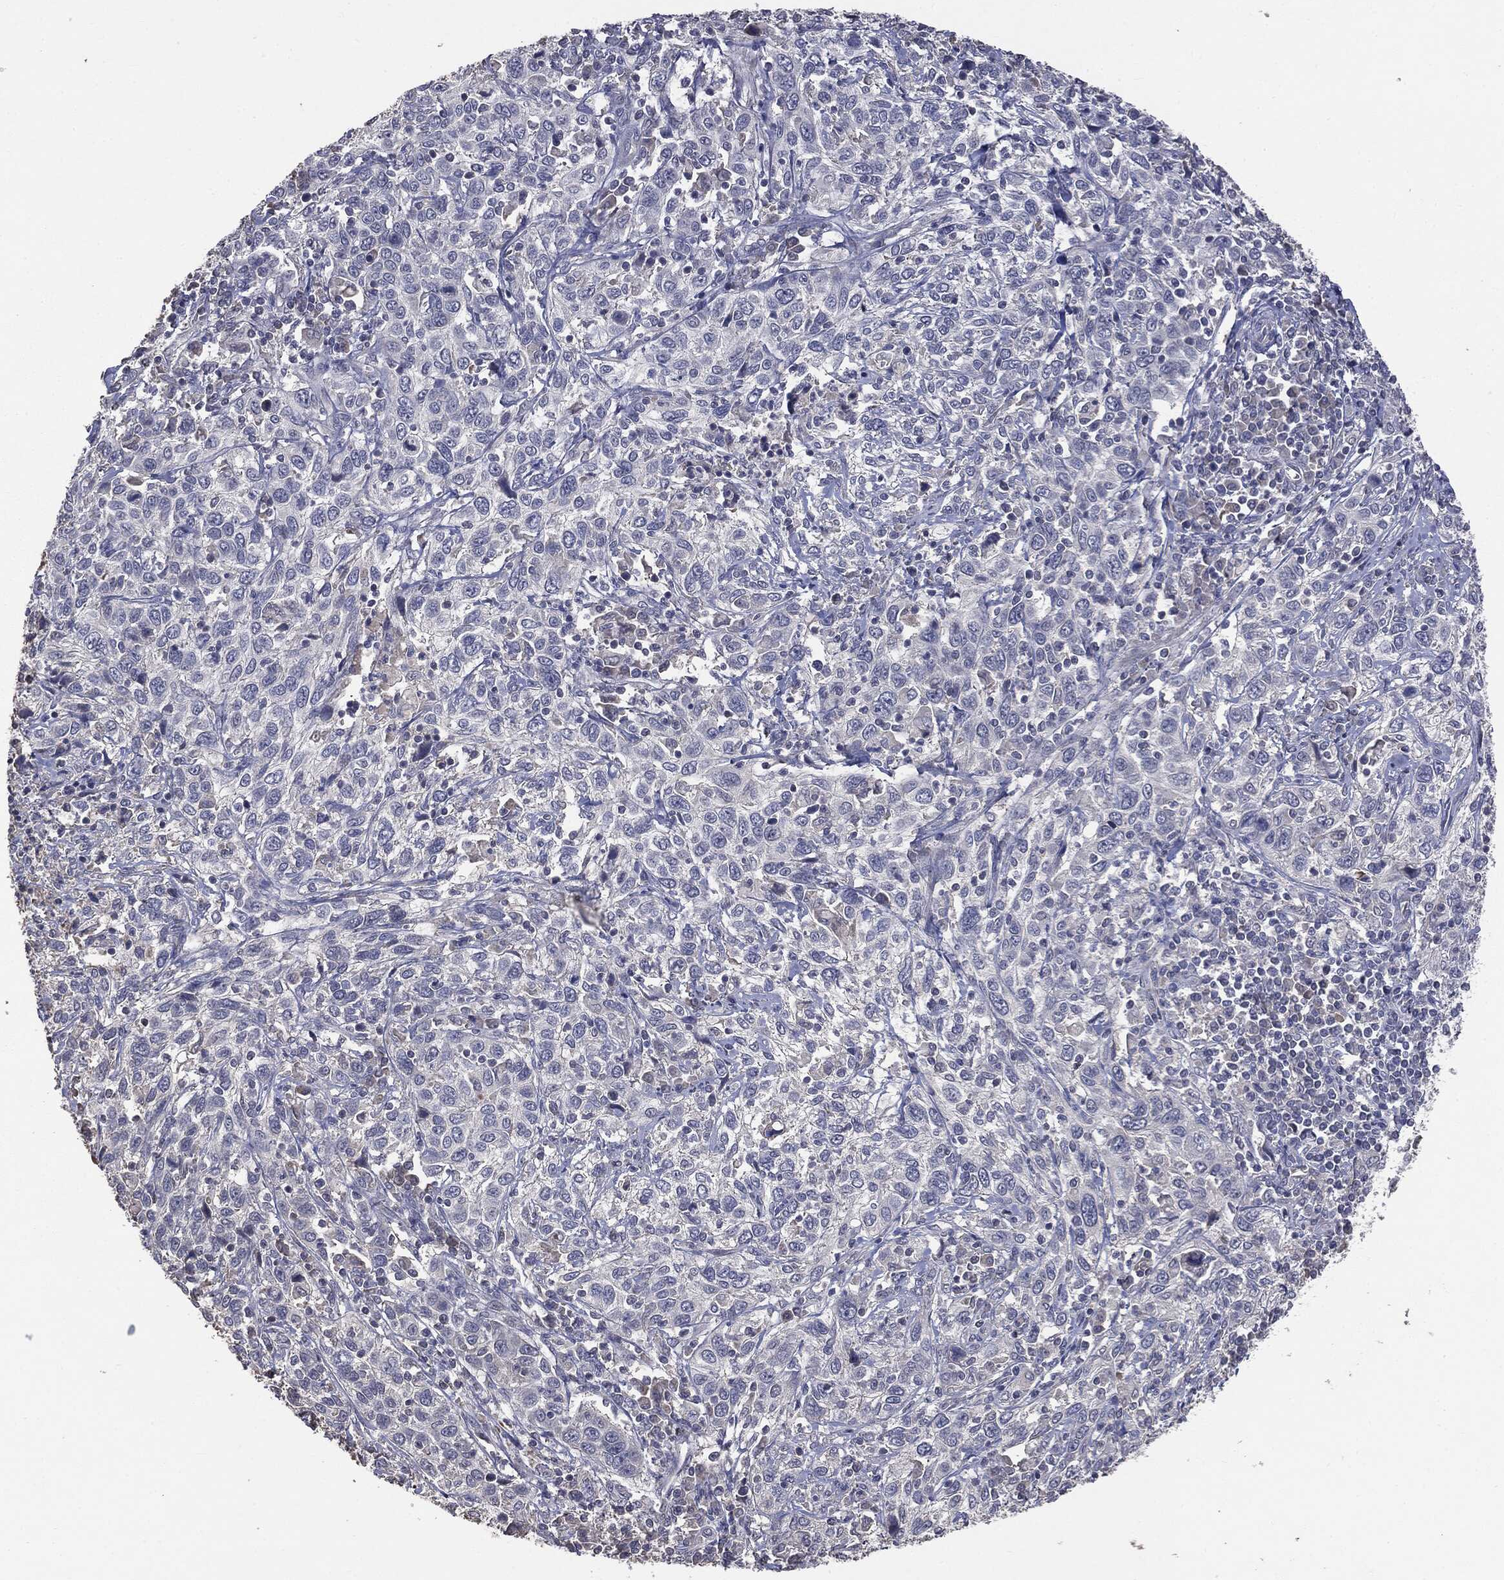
{"staining": {"intensity": "negative", "quantity": "none", "location": "none"}, "tissue": "cervical cancer", "cell_type": "Tumor cells", "image_type": "cancer", "snomed": [{"axis": "morphology", "description": "Squamous cell carcinoma, NOS"}, {"axis": "topography", "description": "Cervix"}], "caption": "Squamous cell carcinoma (cervical) was stained to show a protein in brown. There is no significant staining in tumor cells.", "gene": "MTOR", "patient": {"sex": "female", "age": 46}}